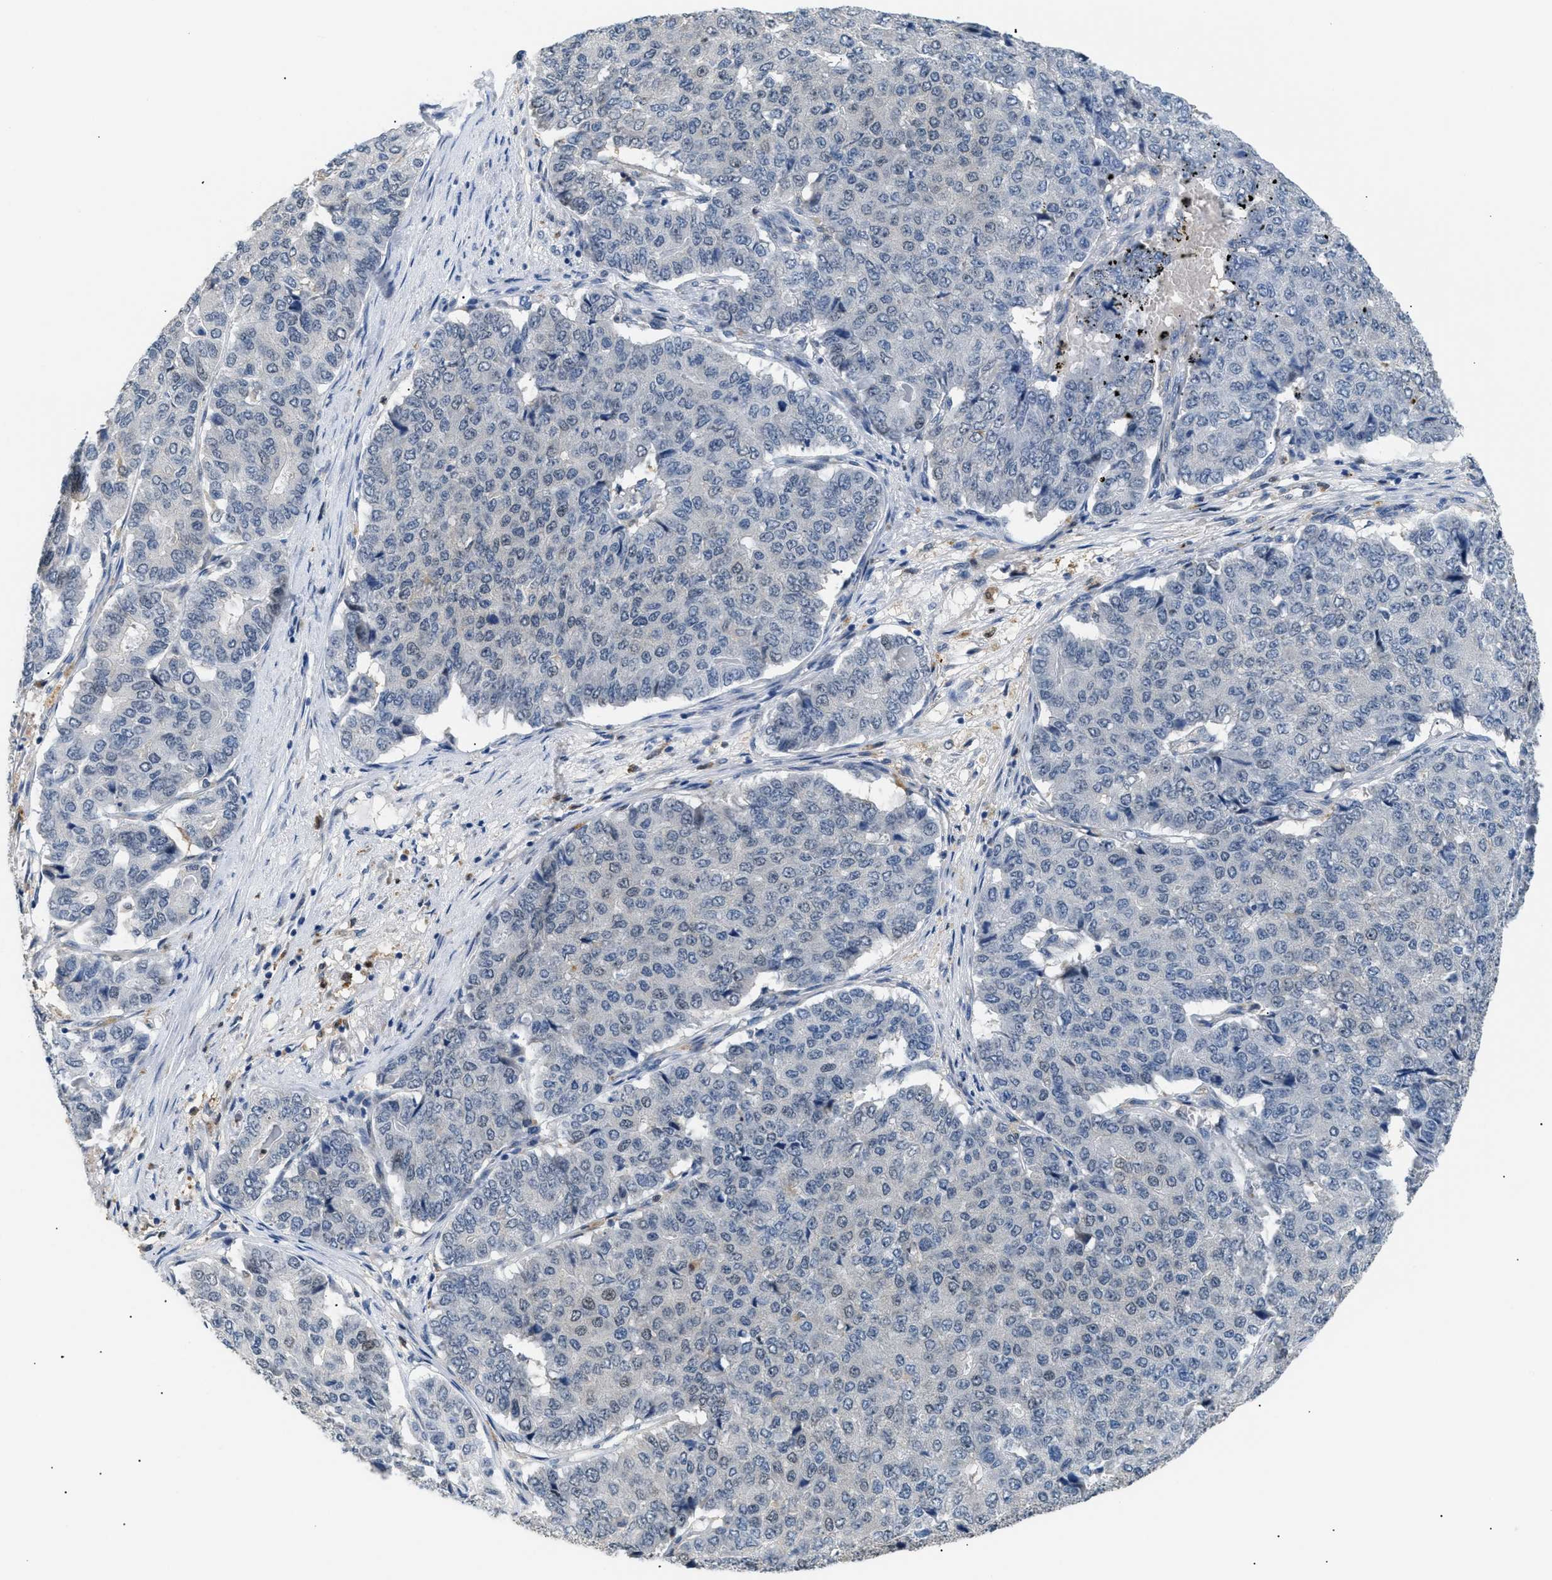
{"staining": {"intensity": "negative", "quantity": "none", "location": "none"}, "tissue": "pancreatic cancer", "cell_type": "Tumor cells", "image_type": "cancer", "snomed": [{"axis": "morphology", "description": "Adenocarcinoma, NOS"}, {"axis": "topography", "description": "Pancreas"}], "caption": "Immunohistochemistry micrograph of human pancreatic cancer (adenocarcinoma) stained for a protein (brown), which displays no staining in tumor cells. (DAB IHC with hematoxylin counter stain).", "gene": "AKR1A1", "patient": {"sex": "male", "age": 50}}